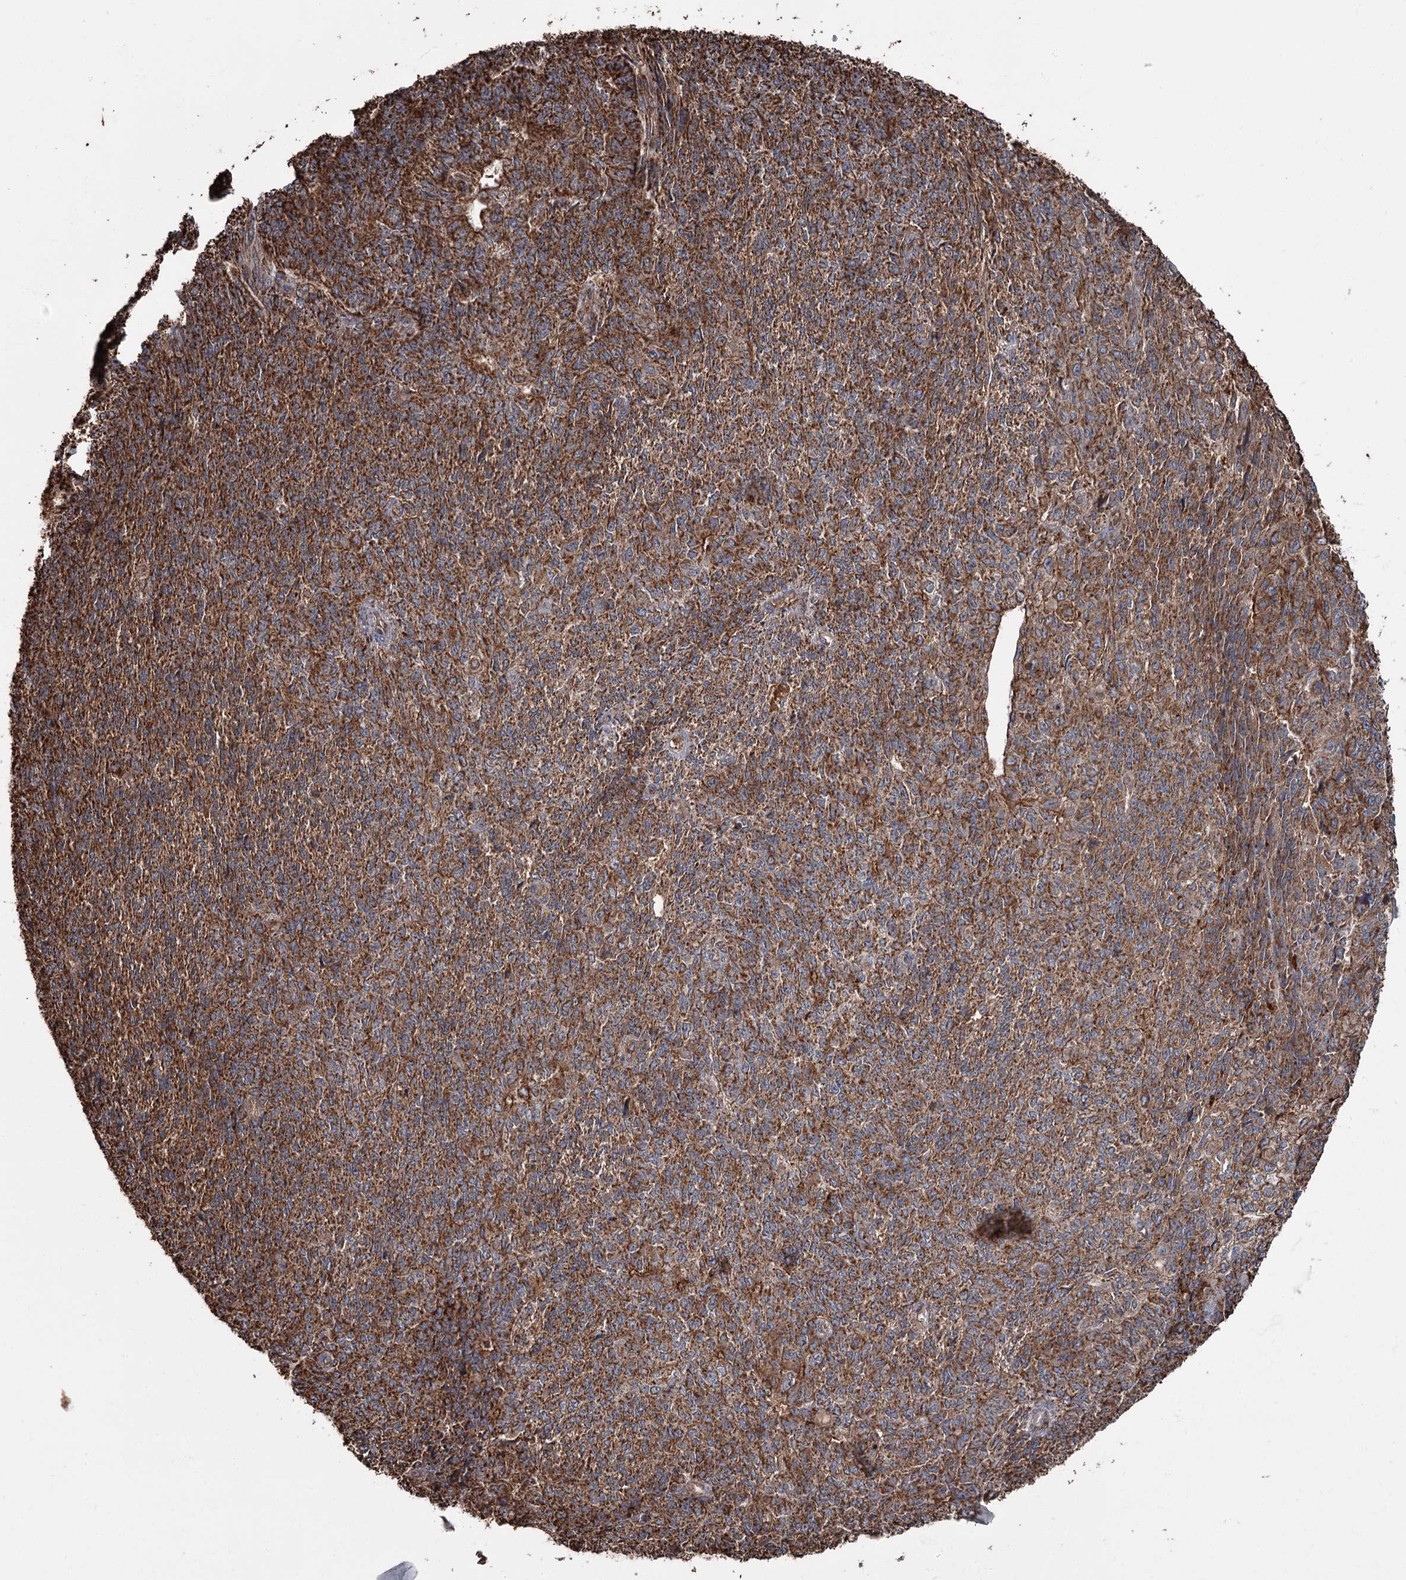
{"staining": {"intensity": "strong", "quantity": ">75%", "location": "cytoplasmic/membranous"}, "tissue": "endometrial cancer", "cell_type": "Tumor cells", "image_type": "cancer", "snomed": [{"axis": "morphology", "description": "Adenocarcinoma, NOS"}, {"axis": "topography", "description": "Endometrium"}], "caption": "Endometrial cancer (adenocarcinoma) tissue shows strong cytoplasmic/membranous expression in approximately >75% of tumor cells, visualized by immunohistochemistry.", "gene": "THAP9", "patient": {"sex": "female", "age": 32}}